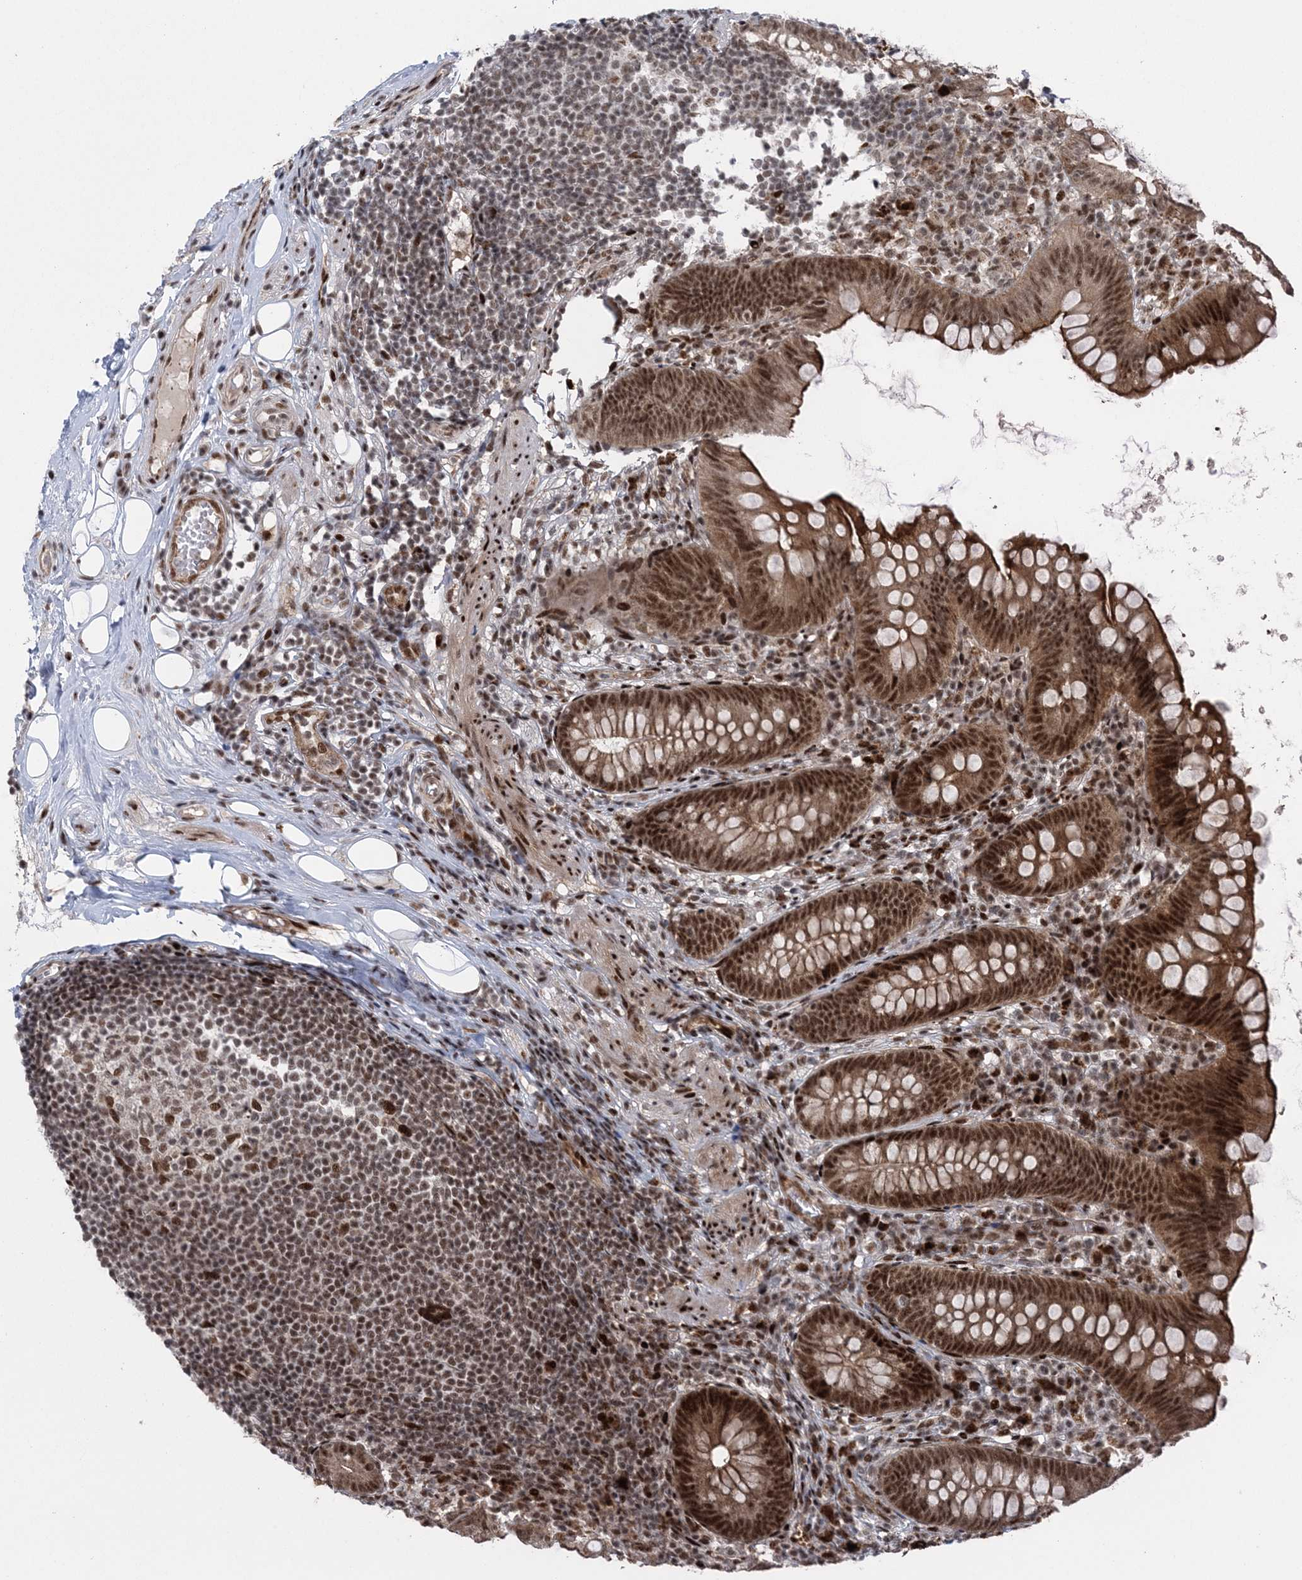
{"staining": {"intensity": "strong", "quantity": ">75%", "location": "cytoplasmic/membranous,nuclear"}, "tissue": "appendix", "cell_type": "Glandular cells", "image_type": "normal", "snomed": [{"axis": "morphology", "description": "Normal tissue, NOS"}, {"axis": "topography", "description": "Appendix"}], "caption": "A high amount of strong cytoplasmic/membranous,nuclear staining is present in approximately >75% of glandular cells in unremarkable appendix.", "gene": "CWC22", "patient": {"sex": "female", "age": 62}}